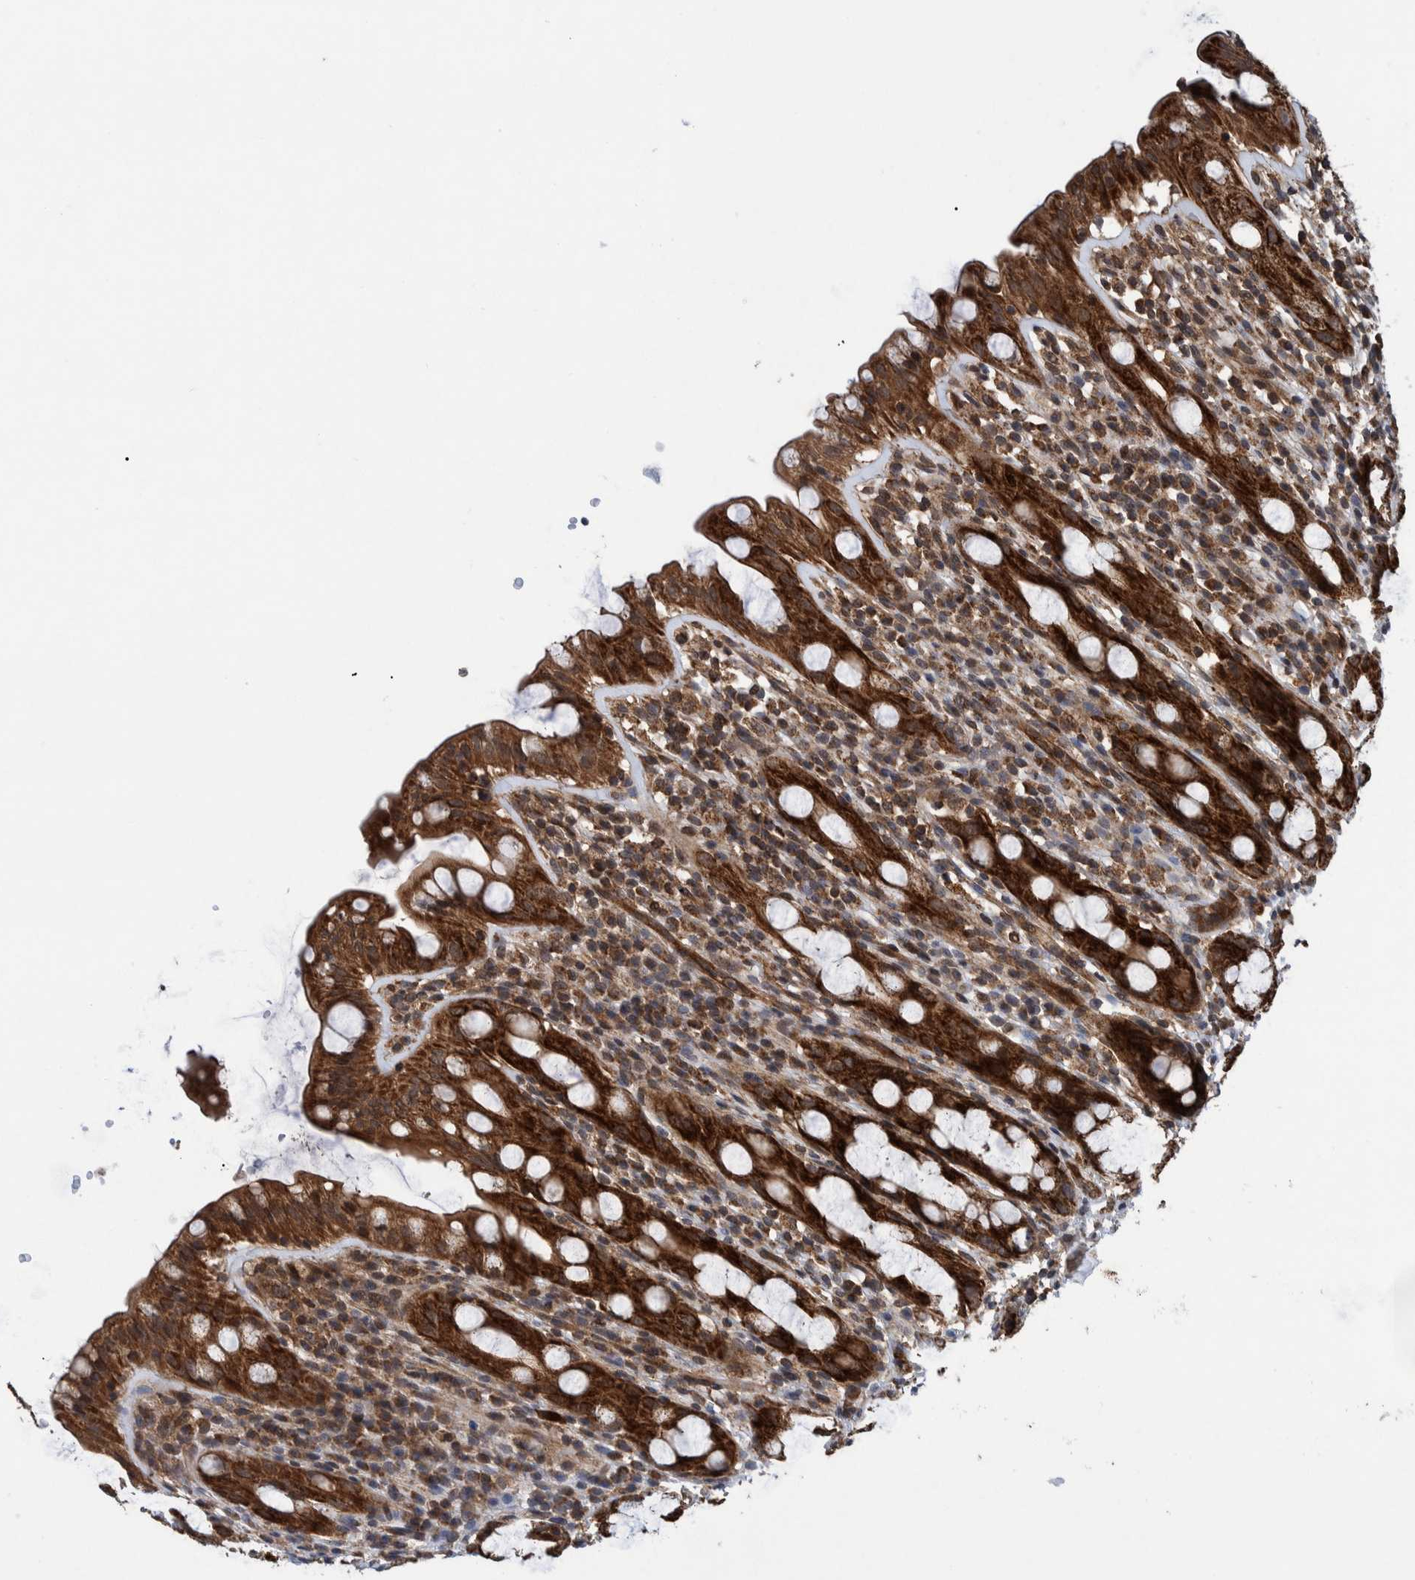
{"staining": {"intensity": "strong", "quantity": ">75%", "location": "cytoplasmic/membranous"}, "tissue": "rectum", "cell_type": "Glandular cells", "image_type": "normal", "snomed": [{"axis": "morphology", "description": "Normal tissue, NOS"}, {"axis": "topography", "description": "Rectum"}], "caption": "Brown immunohistochemical staining in normal human rectum exhibits strong cytoplasmic/membranous expression in approximately >75% of glandular cells.", "gene": "MRPS7", "patient": {"sex": "male", "age": 44}}